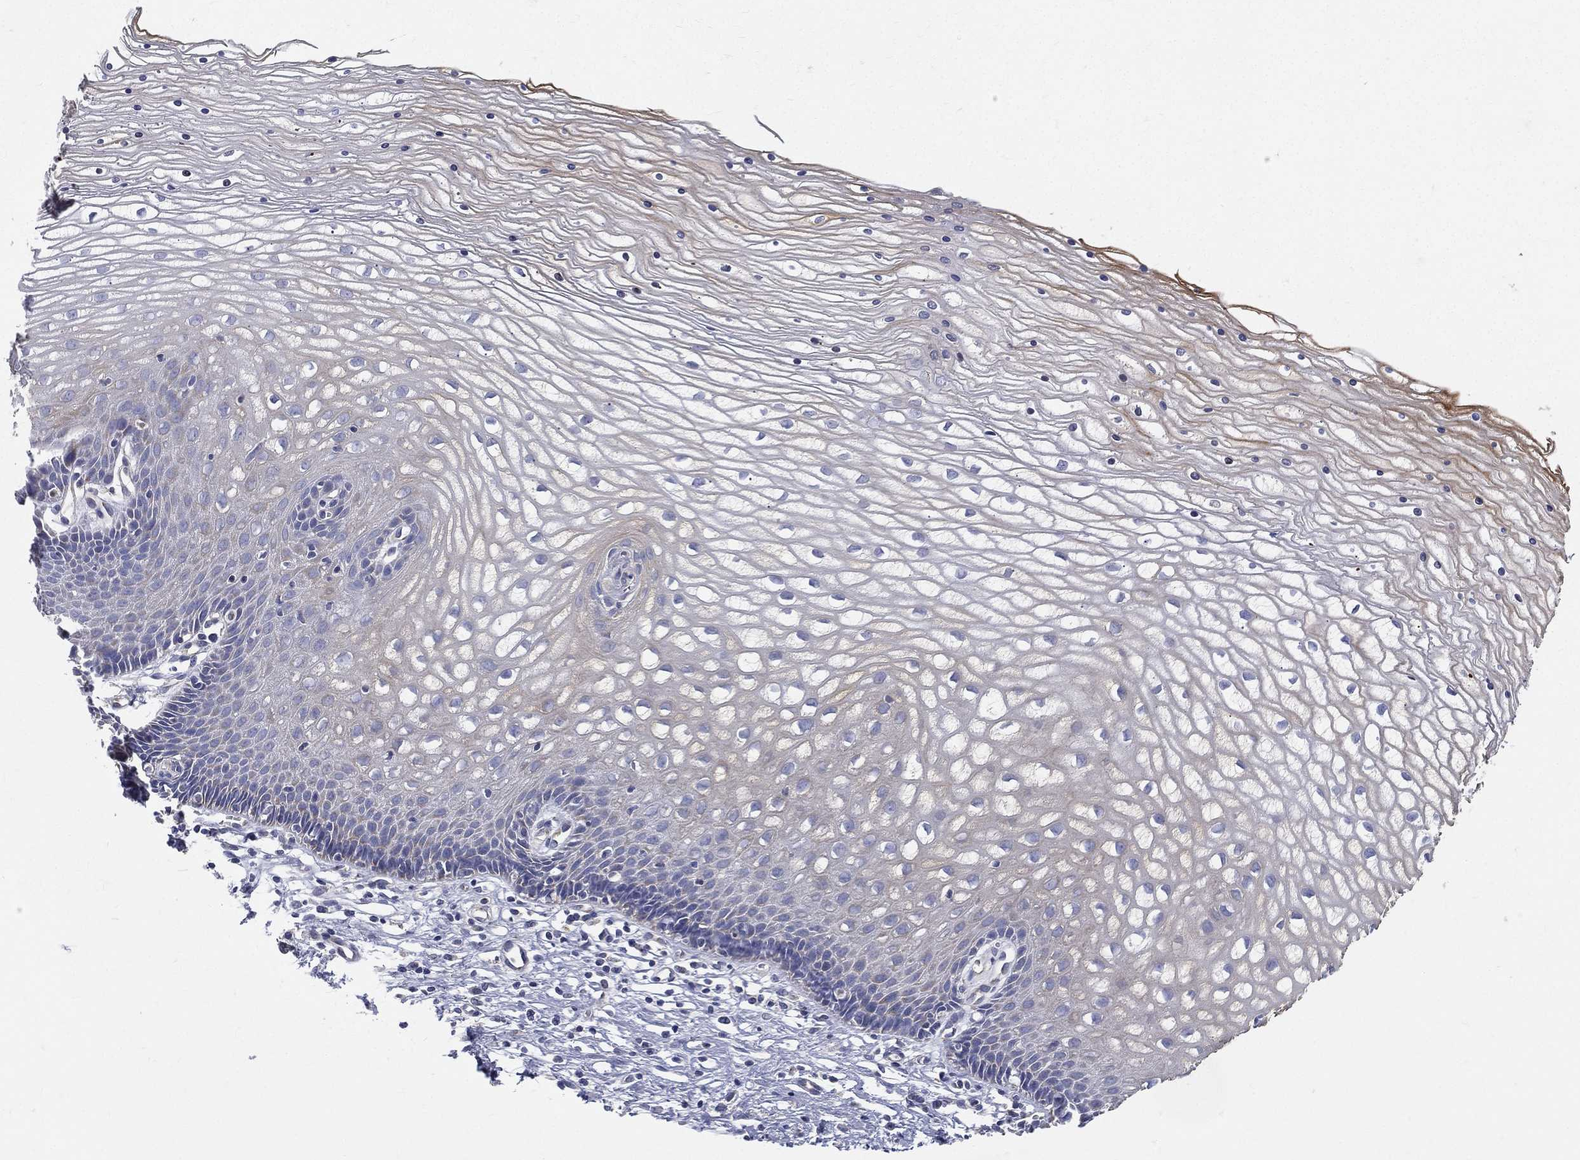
{"staining": {"intensity": "weak", "quantity": "25%-75%", "location": "cytoplasmic/membranous"}, "tissue": "cervix", "cell_type": "Glandular cells", "image_type": "normal", "snomed": [{"axis": "morphology", "description": "Normal tissue, NOS"}, {"axis": "topography", "description": "Cervix"}], "caption": "Immunohistochemical staining of benign cervix demonstrates 25%-75% levels of weak cytoplasmic/membranous protein expression in about 25%-75% of glandular cells.", "gene": "PWWP3A", "patient": {"sex": "female", "age": 35}}